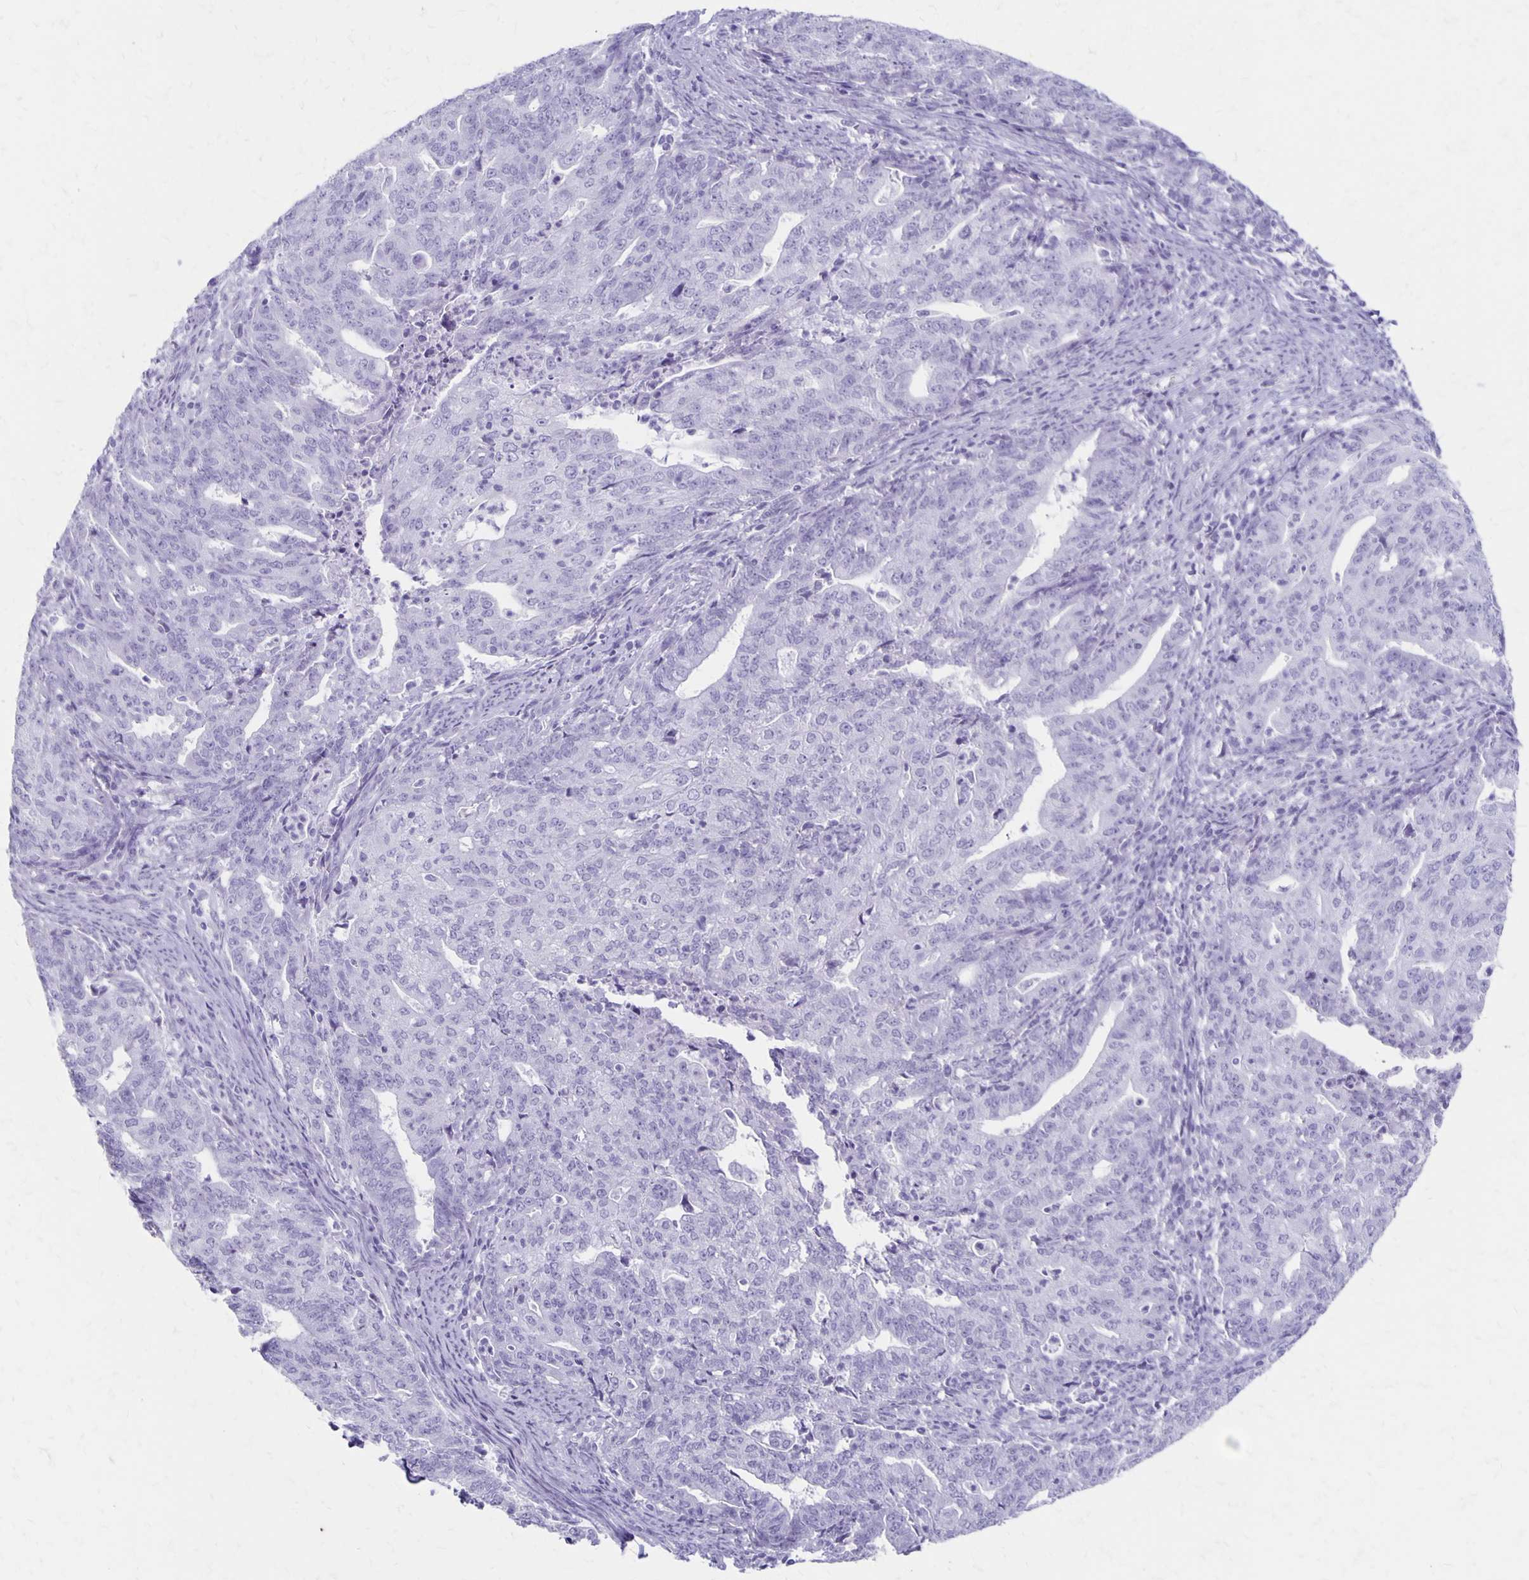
{"staining": {"intensity": "negative", "quantity": "none", "location": "none"}, "tissue": "endometrial cancer", "cell_type": "Tumor cells", "image_type": "cancer", "snomed": [{"axis": "morphology", "description": "Adenocarcinoma, NOS"}, {"axis": "topography", "description": "Endometrium"}], "caption": "Protein analysis of endometrial cancer exhibits no significant positivity in tumor cells.", "gene": "MAGEC2", "patient": {"sex": "female", "age": 82}}